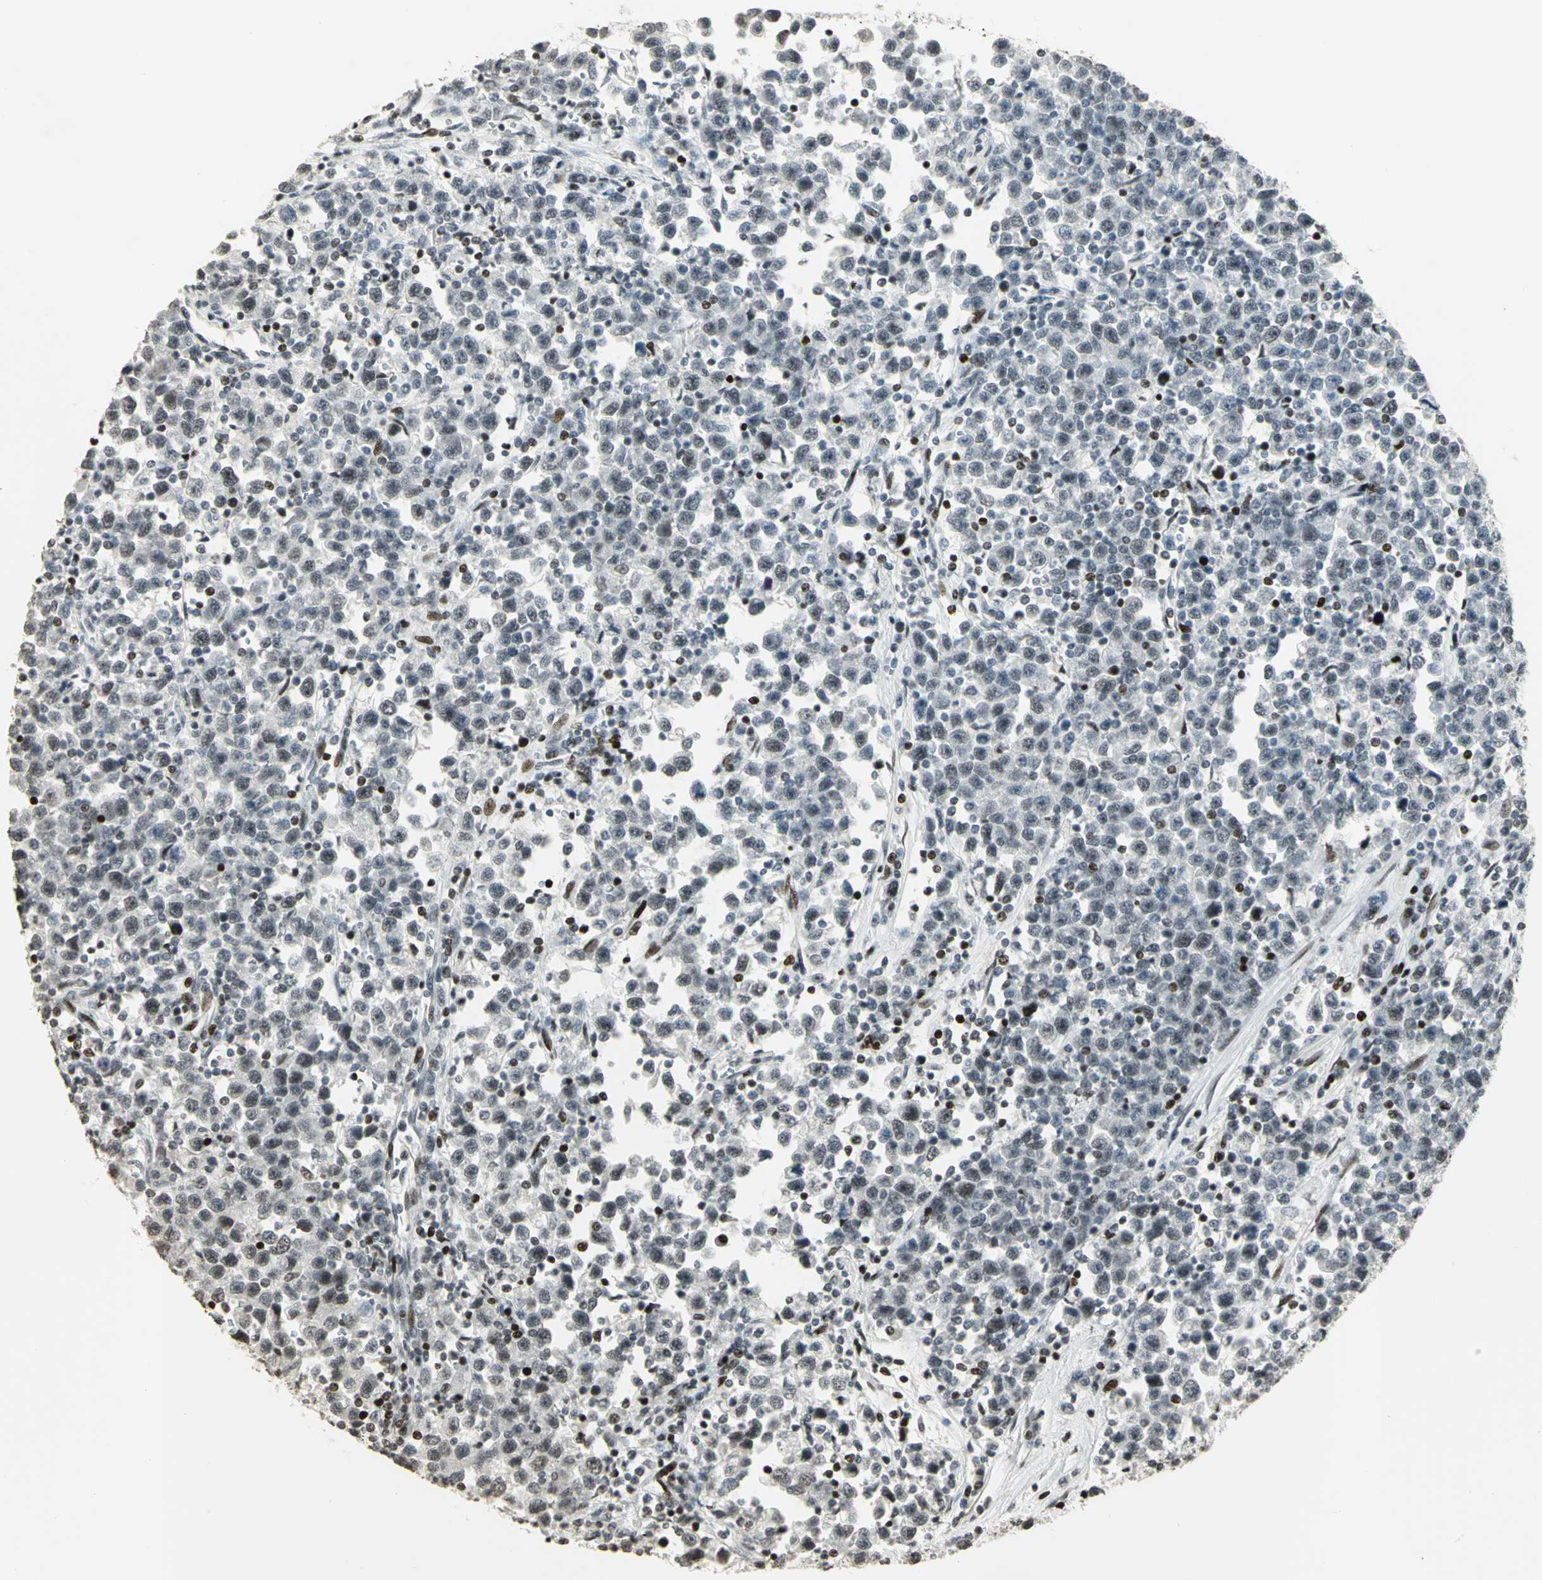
{"staining": {"intensity": "weak", "quantity": "<25%", "location": "nuclear"}, "tissue": "testis cancer", "cell_type": "Tumor cells", "image_type": "cancer", "snomed": [{"axis": "morphology", "description": "Seminoma, NOS"}, {"axis": "topography", "description": "Testis"}], "caption": "High power microscopy micrograph of an immunohistochemistry (IHC) micrograph of testis cancer (seminoma), revealing no significant staining in tumor cells.", "gene": "KDM1A", "patient": {"sex": "male", "age": 43}}